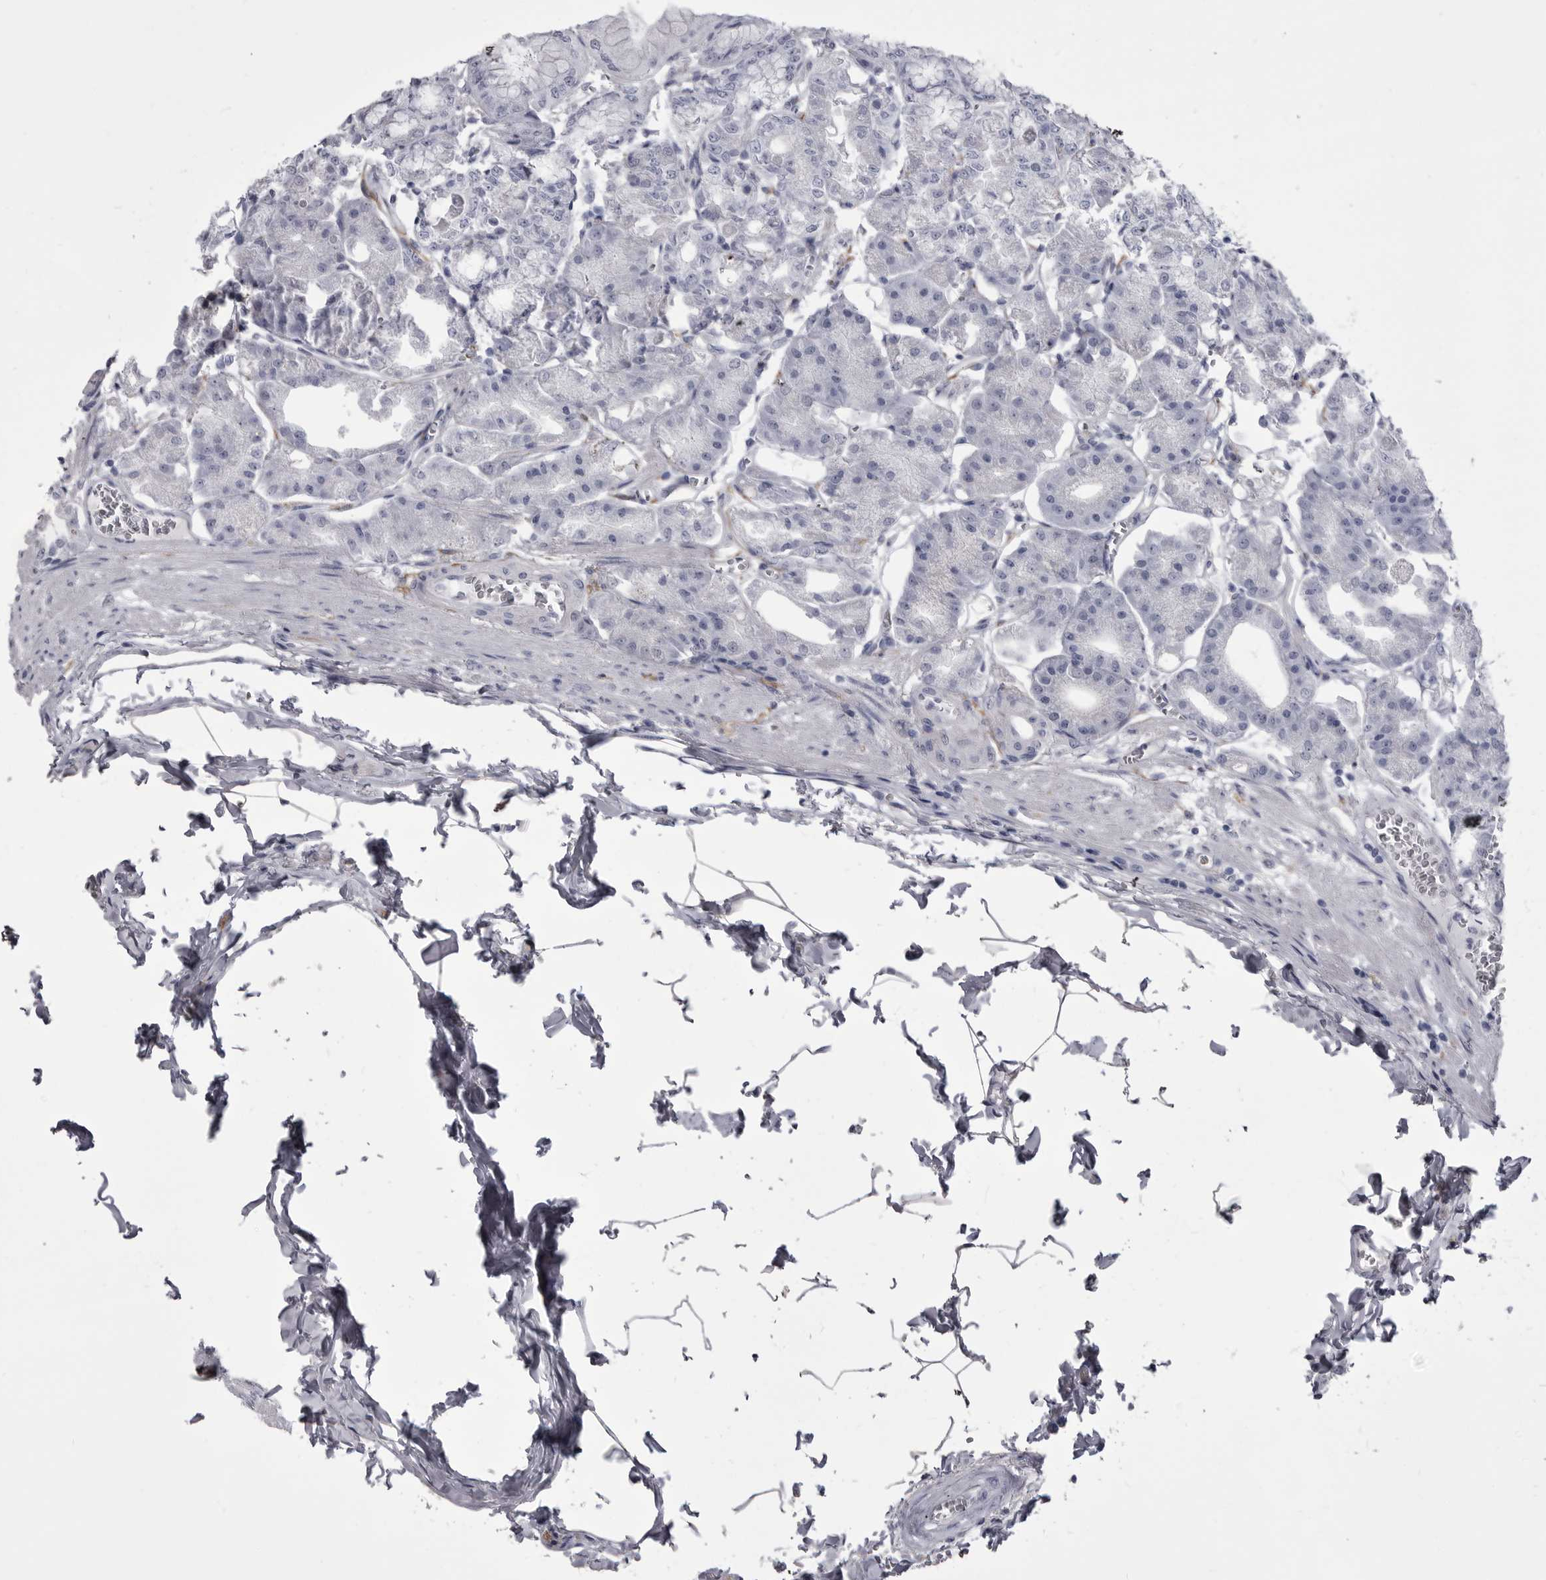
{"staining": {"intensity": "negative", "quantity": "none", "location": "none"}, "tissue": "stomach", "cell_type": "Glandular cells", "image_type": "normal", "snomed": [{"axis": "morphology", "description": "Normal tissue, NOS"}, {"axis": "topography", "description": "Stomach, lower"}], "caption": "This is an immunohistochemistry photomicrograph of normal human stomach. There is no expression in glandular cells.", "gene": "ANK2", "patient": {"sex": "male", "age": 71}}